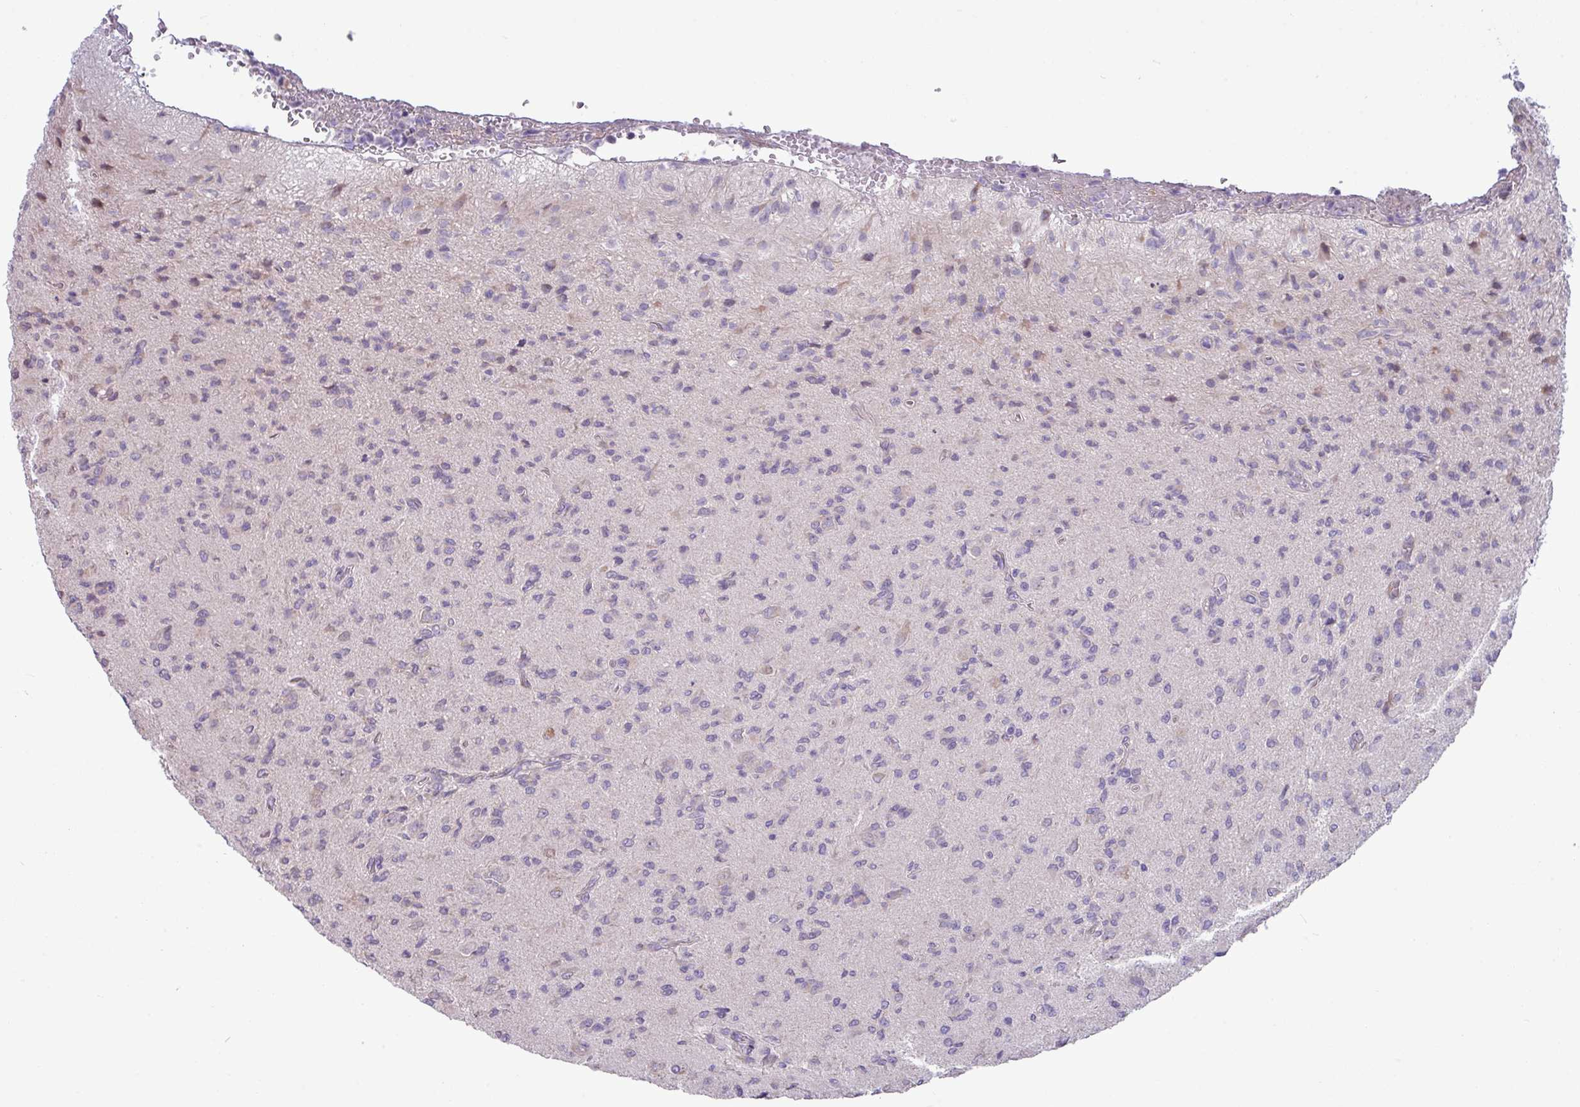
{"staining": {"intensity": "negative", "quantity": "none", "location": "none"}, "tissue": "glioma", "cell_type": "Tumor cells", "image_type": "cancer", "snomed": [{"axis": "morphology", "description": "Glioma, malignant, High grade"}, {"axis": "topography", "description": "Brain"}], "caption": "Tumor cells show no significant expression in malignant high-grade glioma.", "gene": "IRGC", "patient": {"sex": "male", "age": 36}}